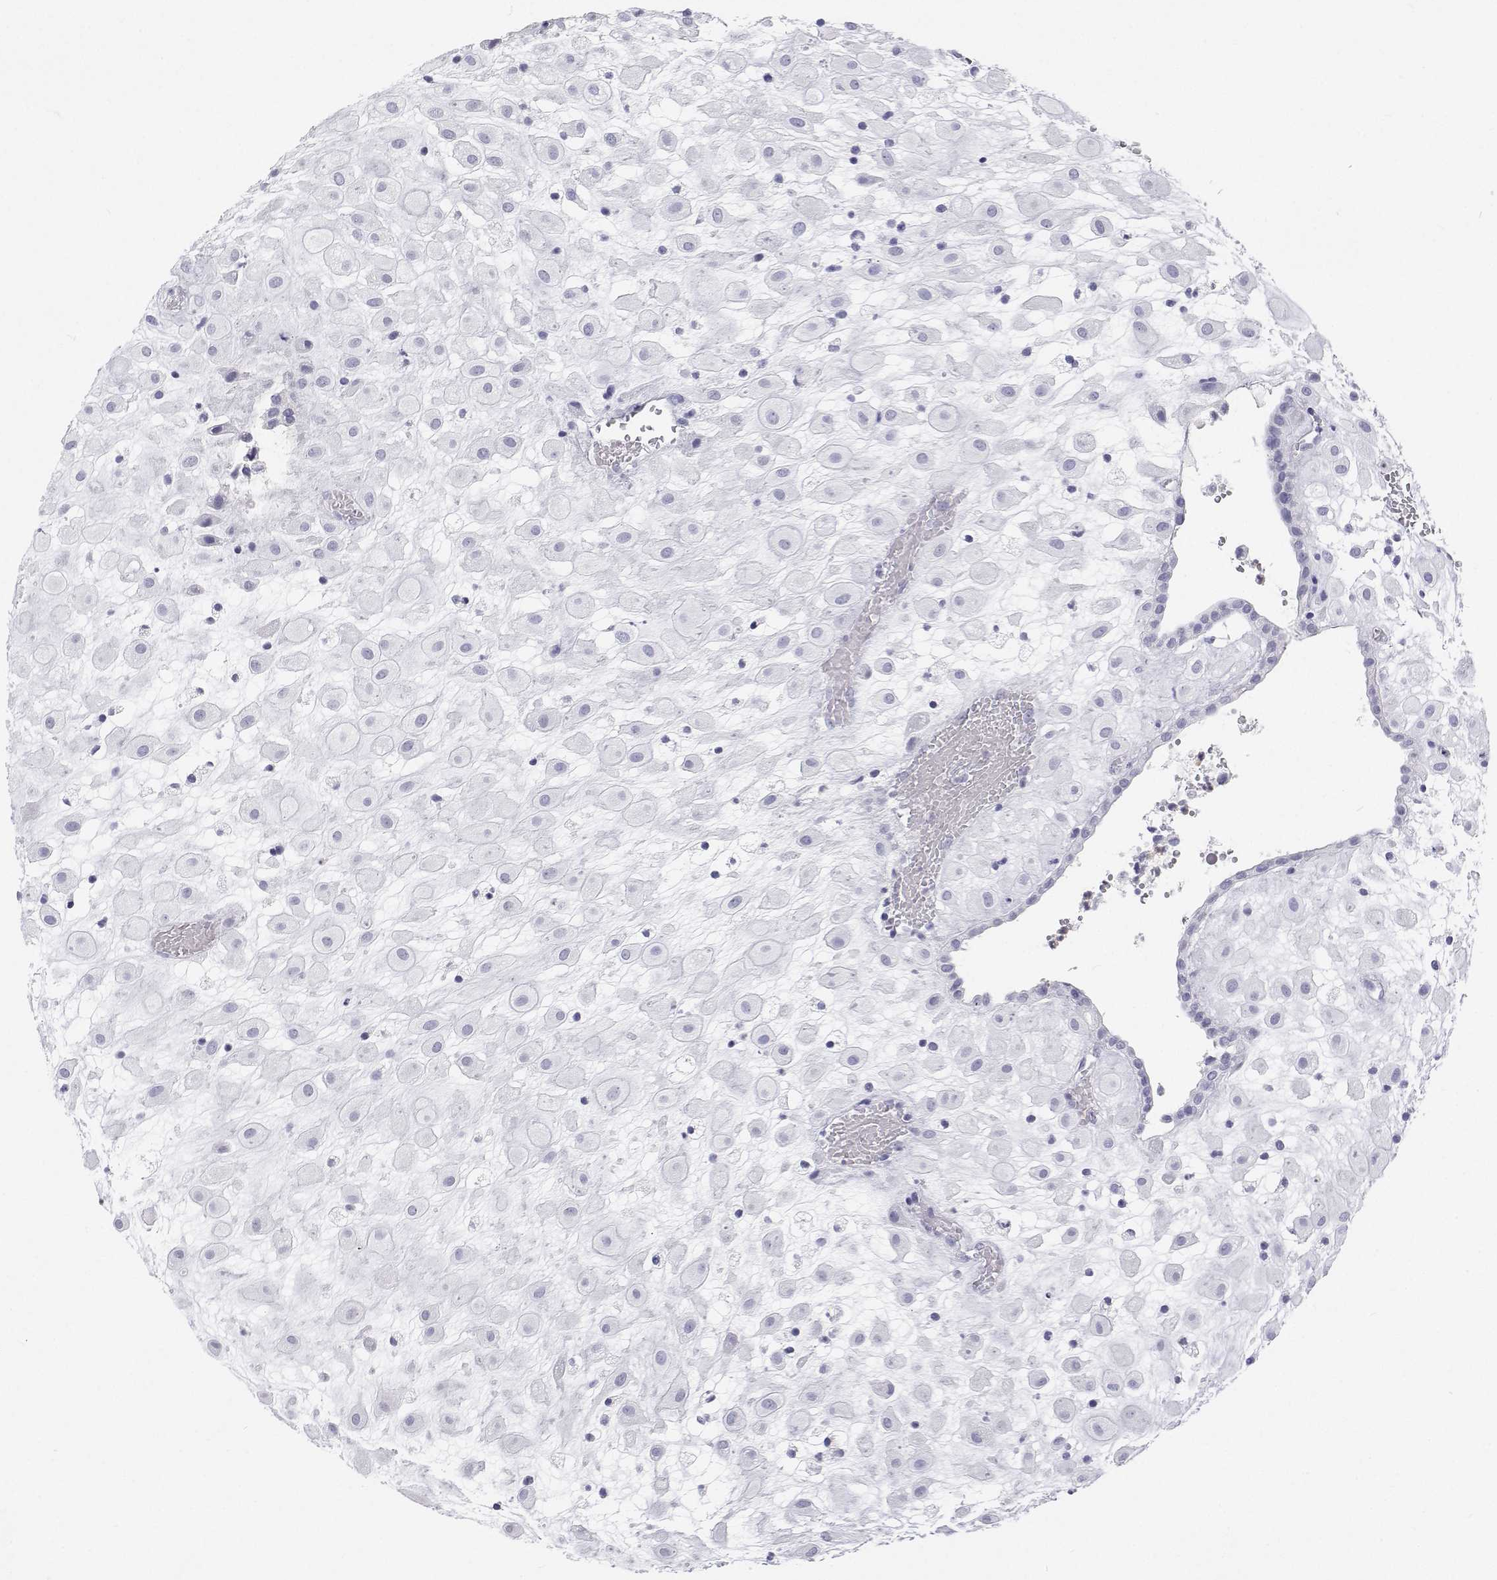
{"staining": {"intensity": "negative", "quantity": "none", "location": "none"}, "tissue": "placenta", "cell_type": "Decidual cells", "image_type": "normal", "snomed": [{"axis": "morphology", "description": "Normal tissue, NOS"}, {"axis": "topography", "description": "Placenta"}], "caption": "Benign placenta was stained to show a protein in brown. There is no significant positivity in decidual cells.", "gene": "SFTPB", "patient": {"sex": "female", "age": 24}}